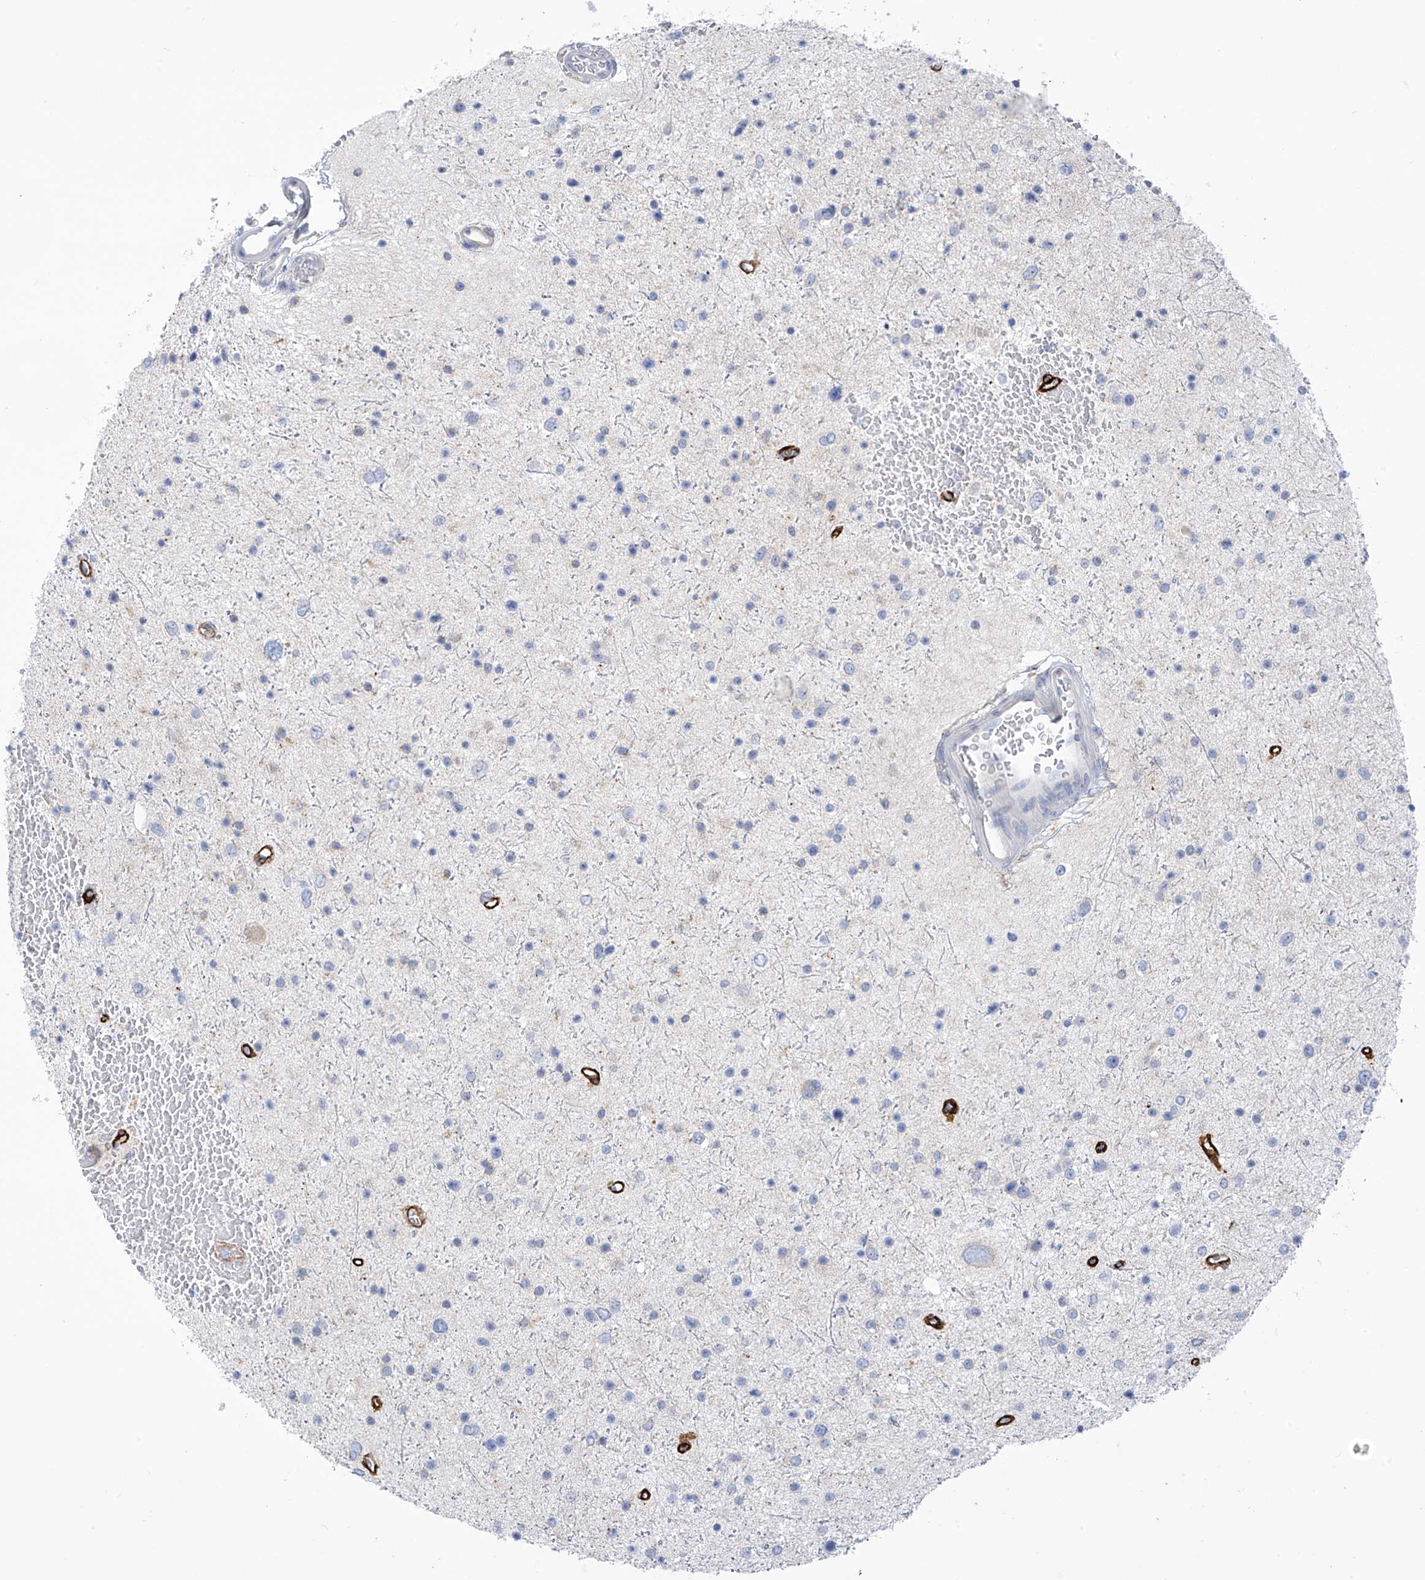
{"staining": {"intensity": "negative", "quantity": "none", "location": "none"}, "tissue": "glioma", "cell_type": "Tumor cells", "image_type": "cancer", "snomed": [{"axis": "morphology", "description": "Glioma, malignant, Low grade"}, {"axis": "topography", "description": "Brain"}], "caption": "Protein analysis of malignant low-grade glioma shows no significant positivity in tumor cells.", "gene": "SLC6A12", "patient": {"sex": "female", "age": 37}}